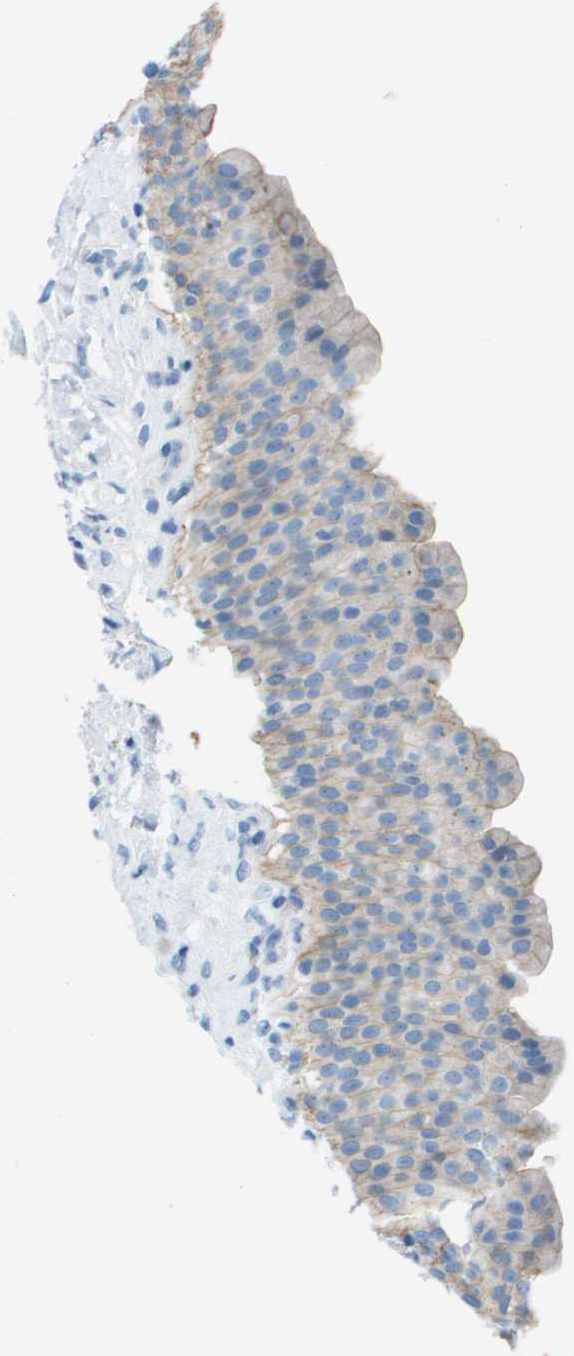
{"staining": {"intensity": "weak", "quantity": "25%-75%", "location": "cytoplasmic/membranous"}, "tissue": "urinary bladder", "cell_type": "Urothelial cells", "image_type": "normal", "snomed": [{"axis": "morphology", "description": "Normal tissue, NOS"}, {"axis": "topography", "description": "Urinary bladder"}], "caption": "The histopathology image exhibits immunohistochemical staining of unremarkable urinary bladder. There is weak cytoplasmic/membranous staining is identified in approximately 25%-75% of urothelial cells.", "gene": "CD46", "patient": {"sex": "female", "age": 79}}